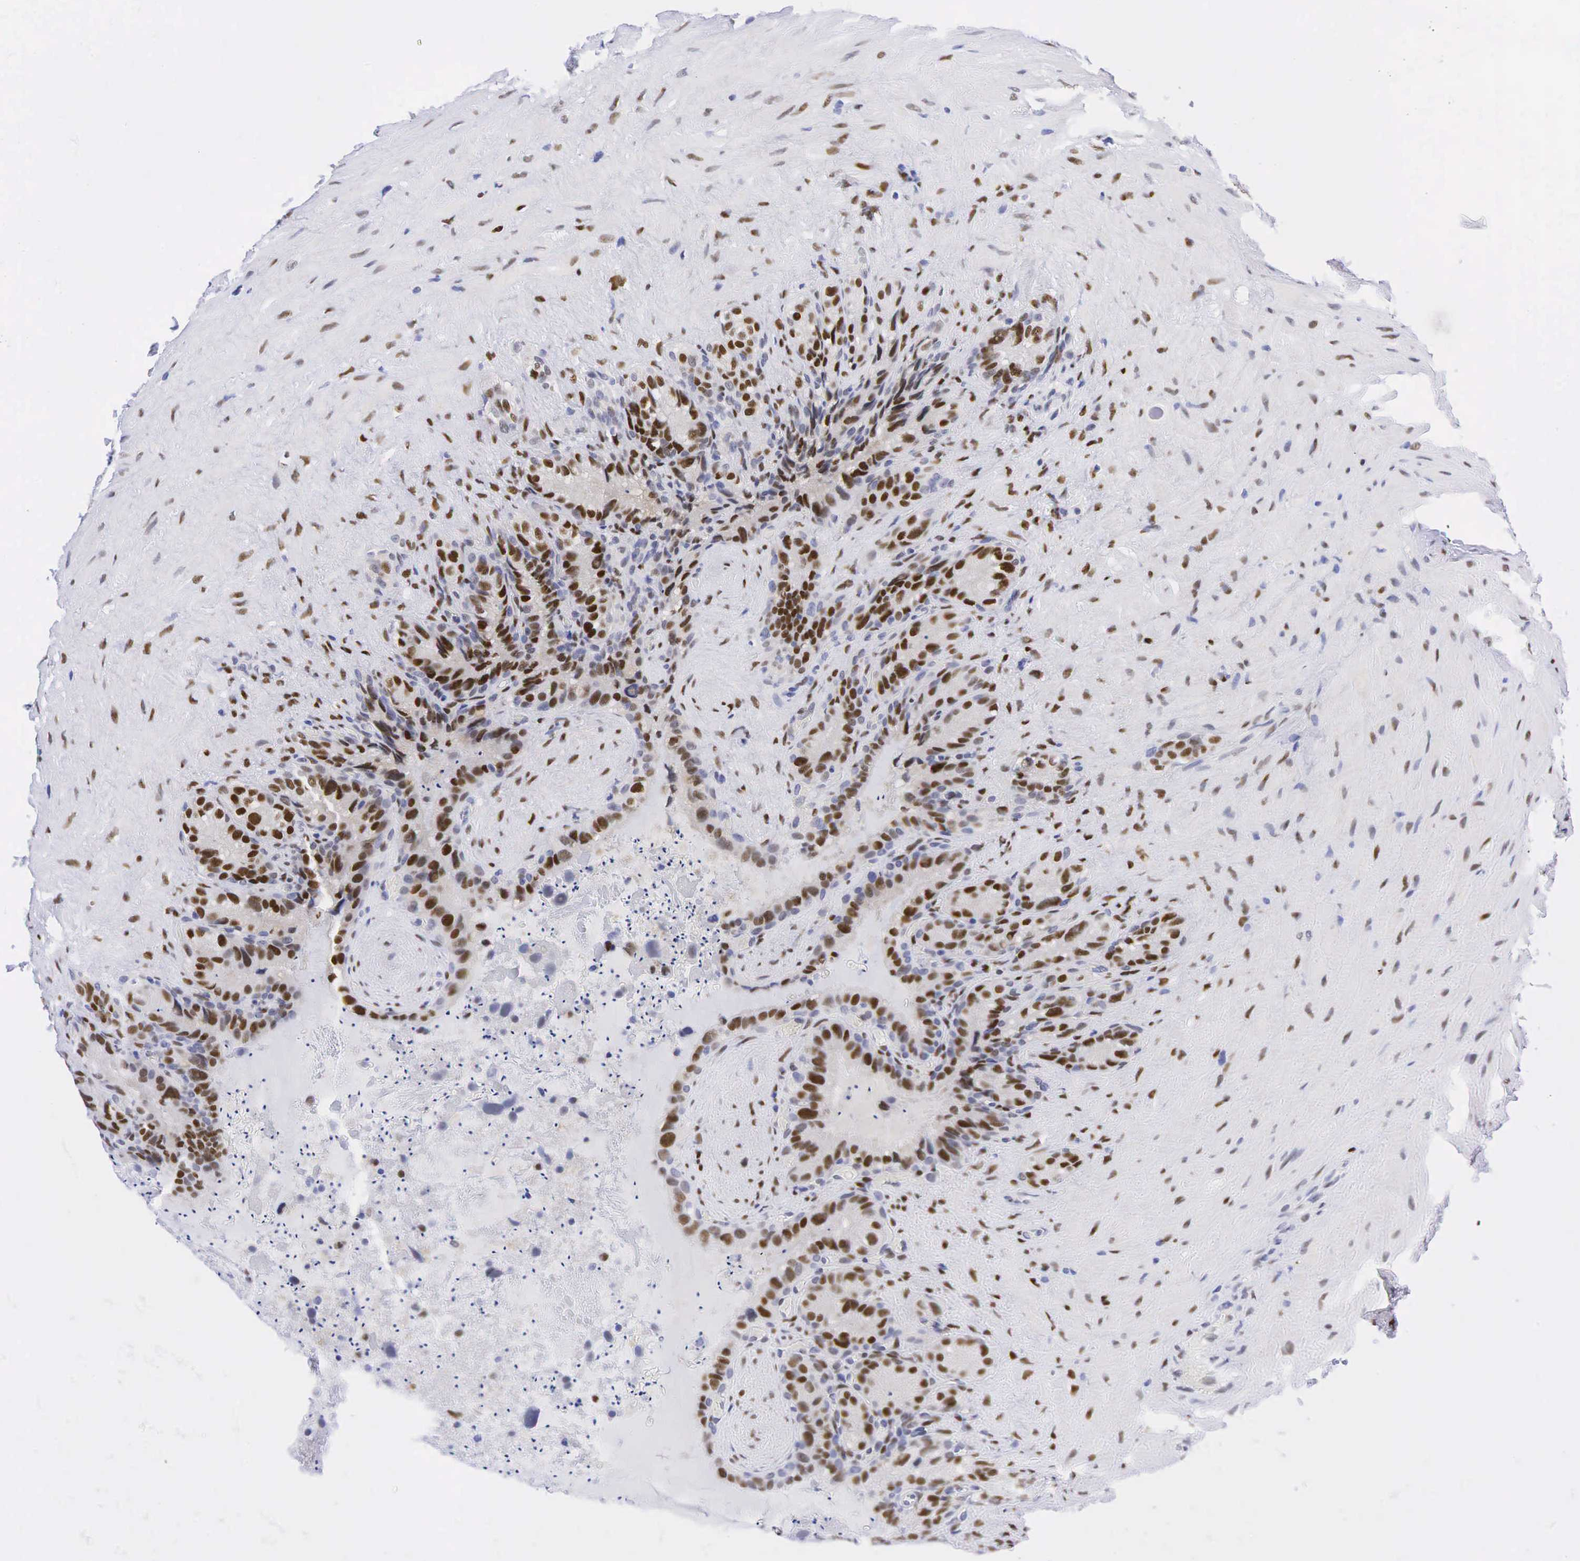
{"staining": {"intensity": "strong", "quantity": ">75%", "location": "nuclear"}, "tissue": "seminal vesicle", "cell_type": "Glandular cells", "image_type": "normal", "snomed": [{"axis": "morphology", "description": "Normal tissue, NOS"}, {"axis": "topography", "description": "Seminal veicle"}], "caption": "A micrograph of human seminal vesicle stained for a protein demonstrates strong nuclear brown staining in glandular cells. Ihc stains the protein of interest in brown and the nuclei are stained blue.", "gene": "AR", "patient": {"sex": "male", "age": 63}}